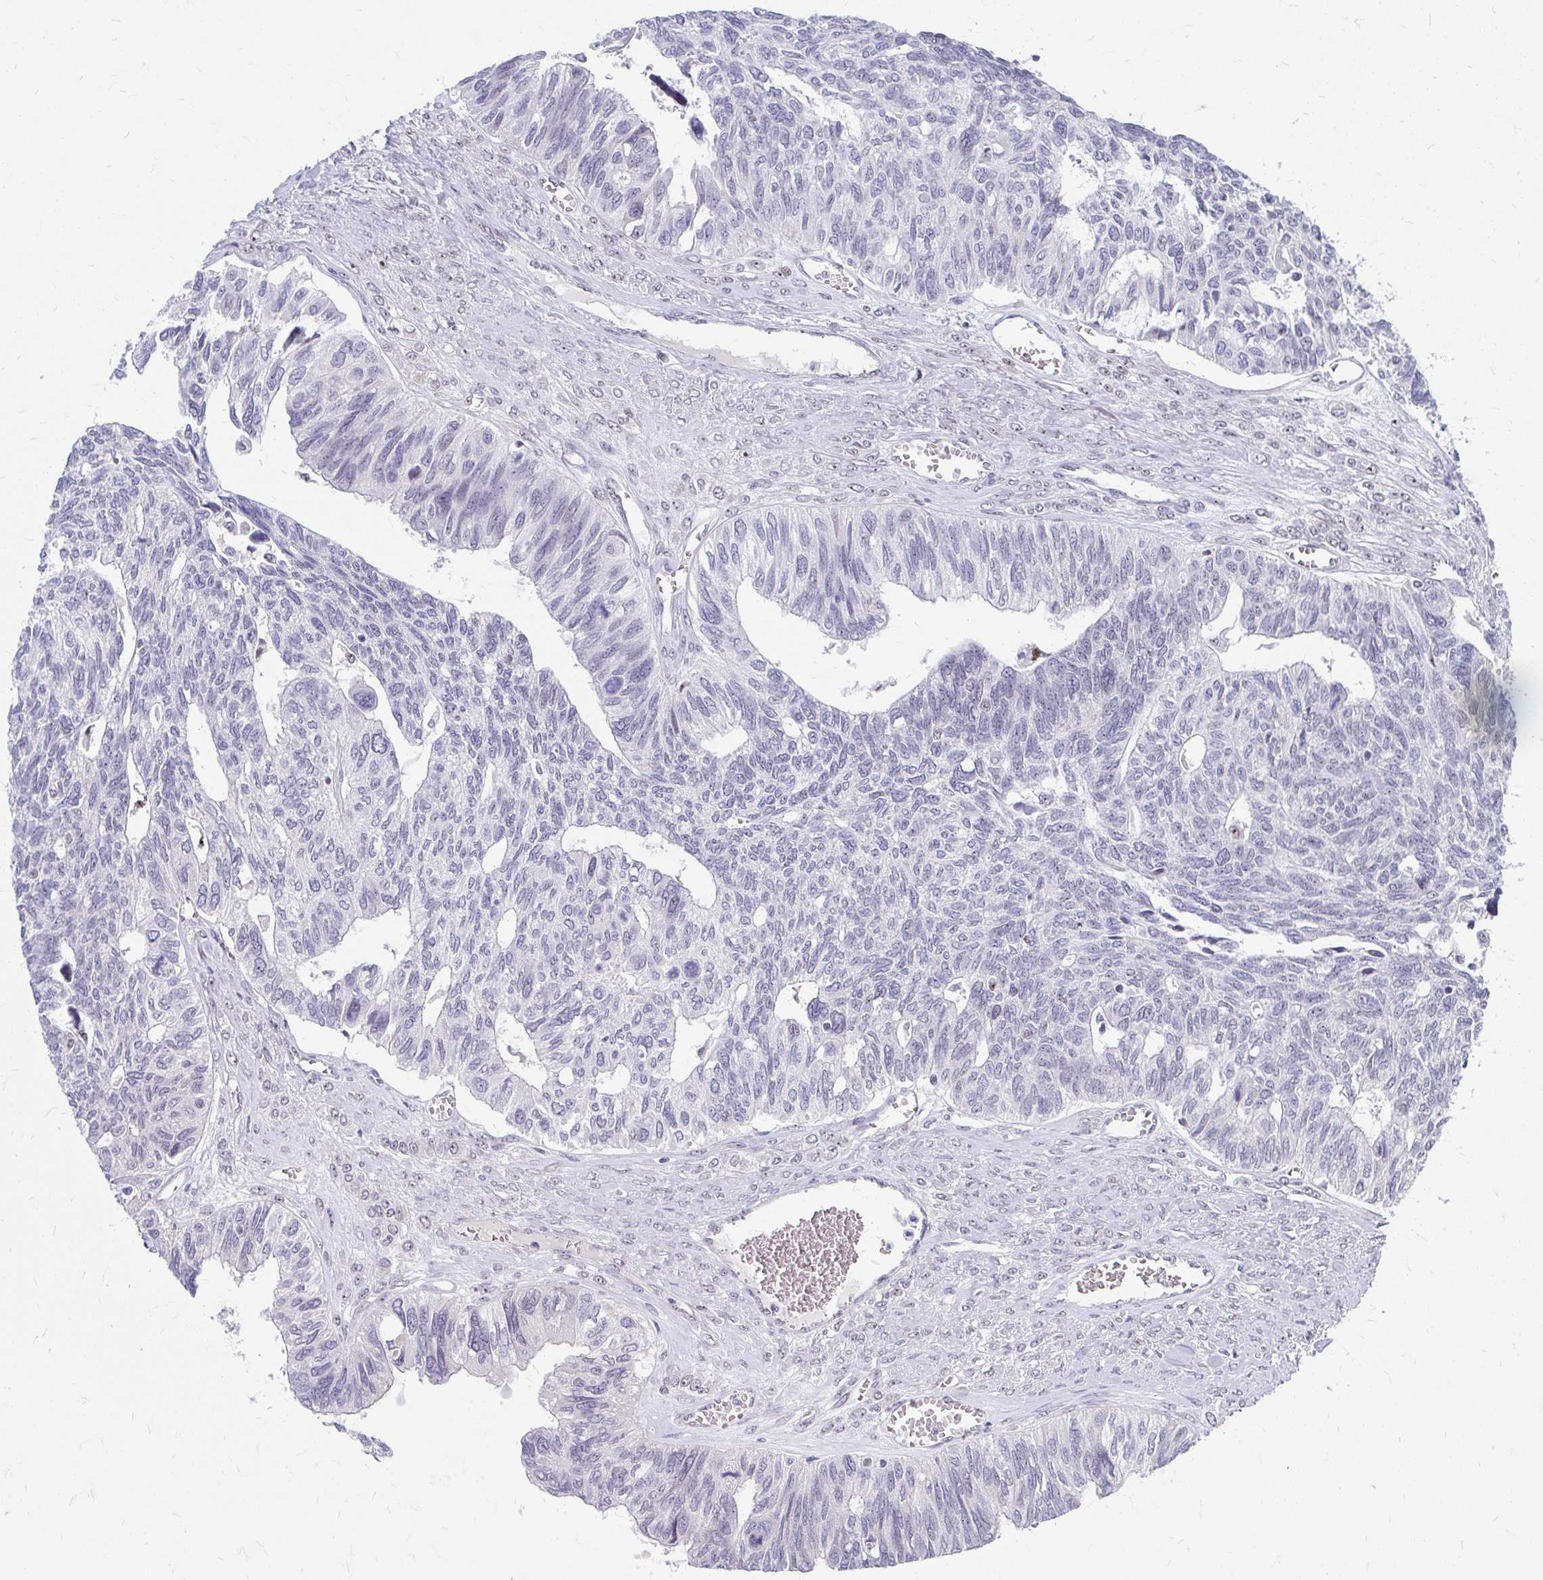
{"staining": {"intensity": "moderate", "quantity": "<25%", "location": "nuclear"}, "tissue": "ovarian cancer", "cell_type": "Tumor cells", "image_type": "cancer", "snomed": [{"axis": "morphology", "description": "Cystadenocarcinoma, serous, NOS"}, {"axis": "topography", "description": "Ovary"}], "caption": "Immunohistochemical staining of human serous cystadenocarcinoma (ovarian) reveals low levels of moderate nuclear protein expression in approximately <25% of tumor cells.", "gene": "GTF2H1", "patient": {"sex": "female", "age": 79}}